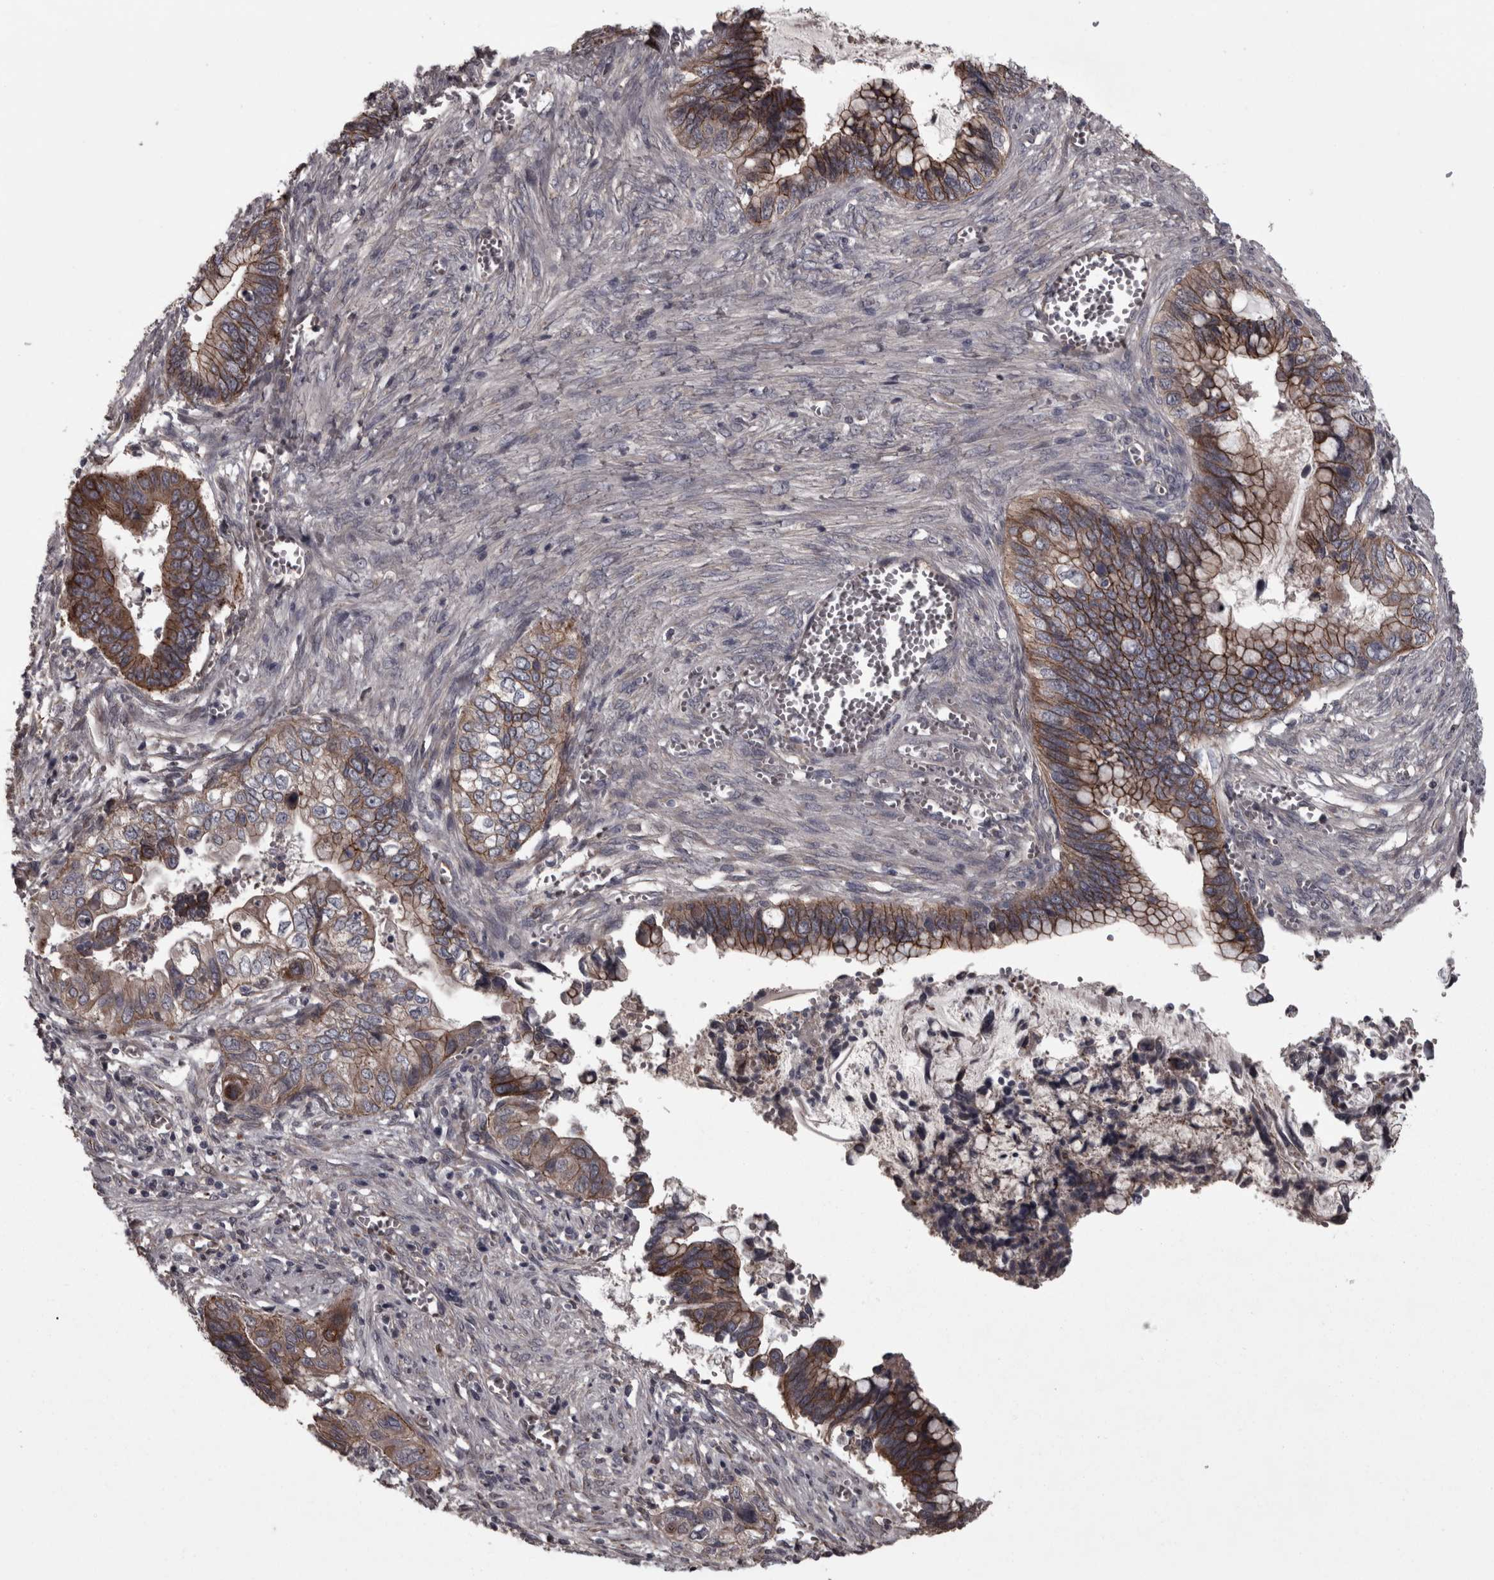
{"staining": {"intensity": "moderate", "quantity": "25%-75%", "location": "cytoplasmic/membranous"}, "tissue": "cervical cancer", "cell_type": "Tumor cells", "image_type": "cancer", "snomed": [{"axis": "morphology", "description": "Adenocarcinoma, NOS"}, {"axis": "topography", "description": "Cervix"}], "caption": "This is a micrograph of IHC staining of cervical cancer (adenocarcinoma), which shows moderate staining in the cytoplasmic/membranous of tumor cells.", "gene": "PCDH17", "patient": {"sex": "female", "age": 44}}